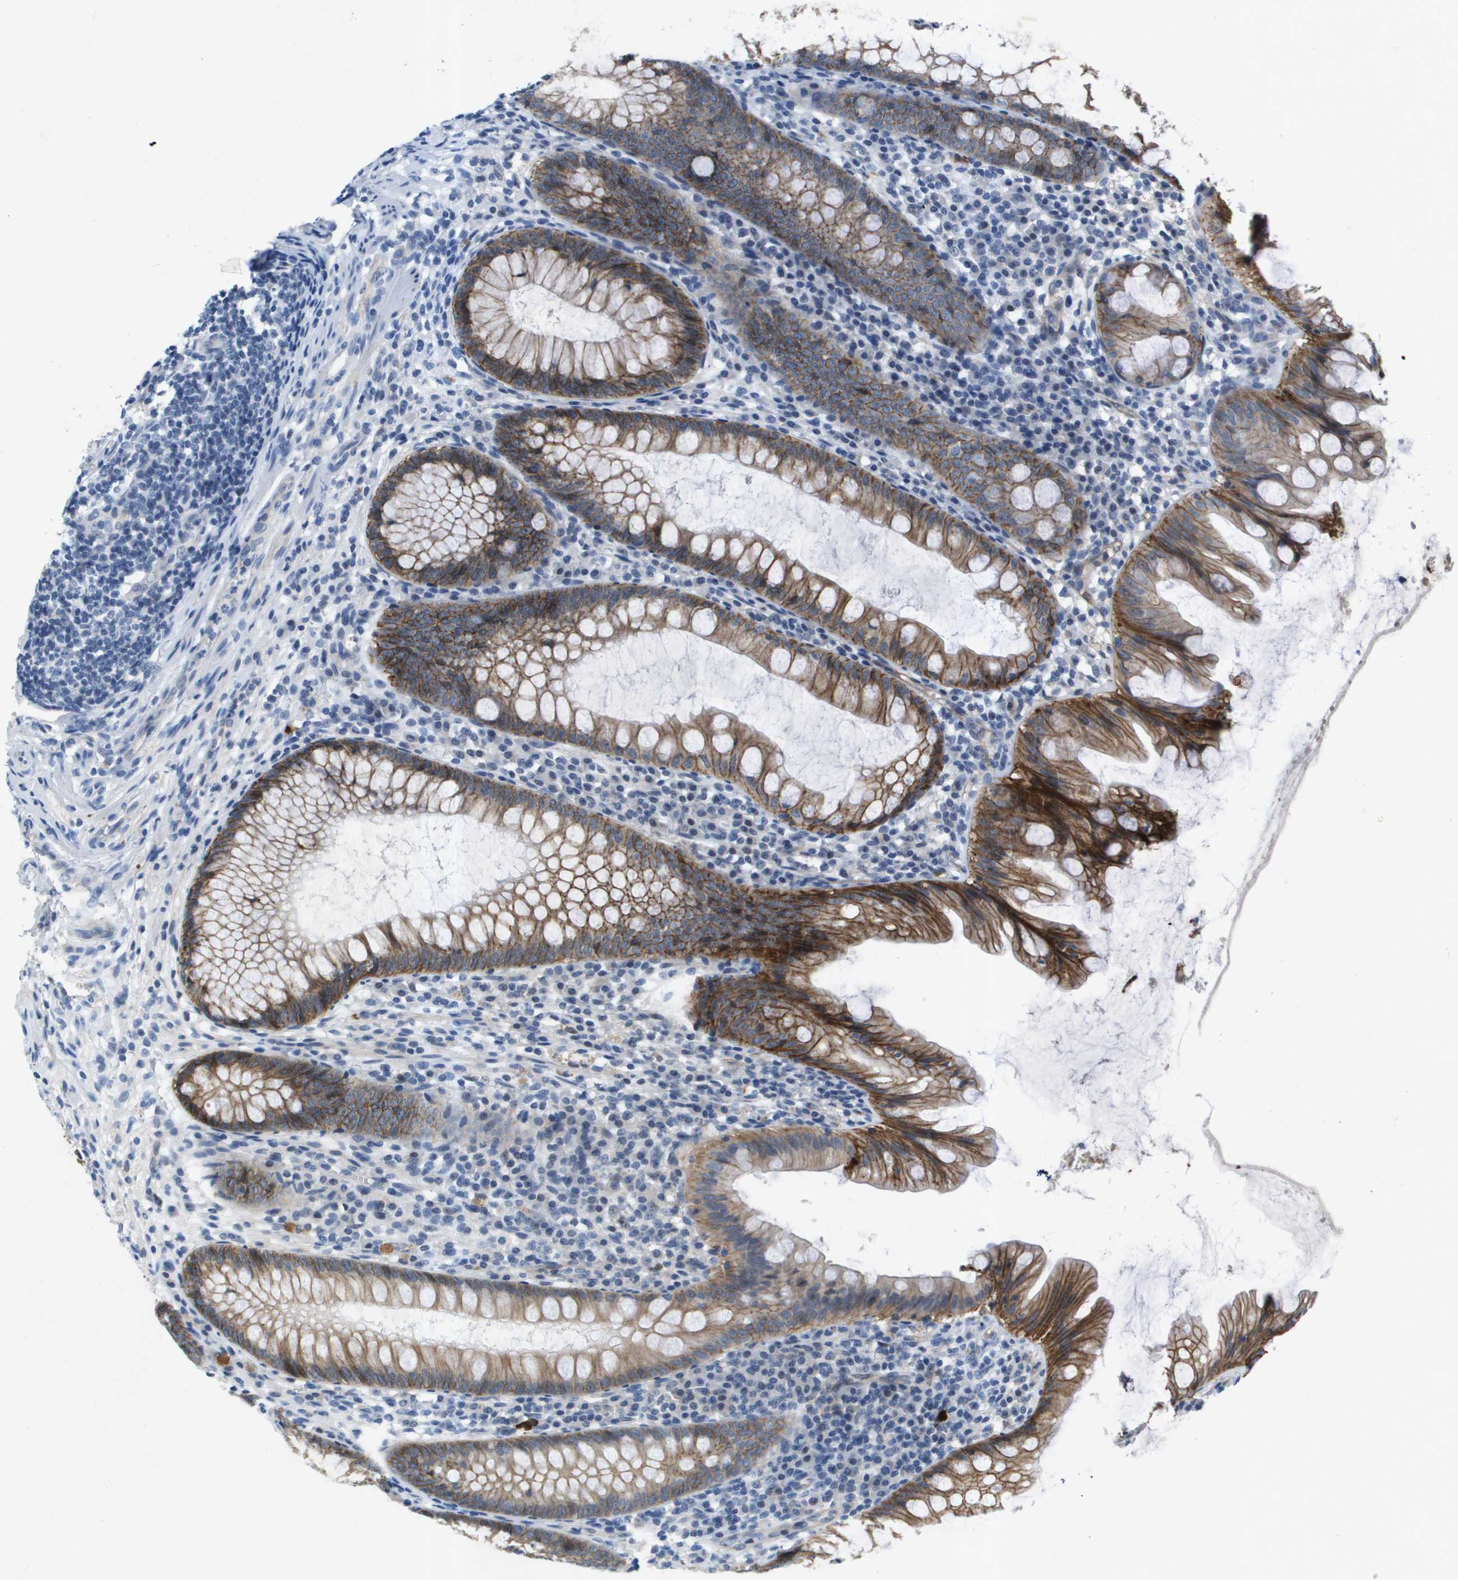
{"staining": {"intensity": "moderate", "quantity": "25%-75%", "location": "cytoplasmic/membranous"}, "tissue": "appendix", "cell_type": "Glandular cells", "image_type": "normal", "snomed": [{"axis": "morphology", "description": "Normal tissue, NOS"}, {"axis": "topography", "description": "Appendix"}], "caption": "Appendix stained with DAB (3,3'-diaminobenzidine) immunohistochemistry (IHC) shows medium levels of moderate cytoplasmic/membranous staining in about 25%-75% of glandular cells.", "gene": "ITGA6", "patient": {"sex": "male", "age": 56}}